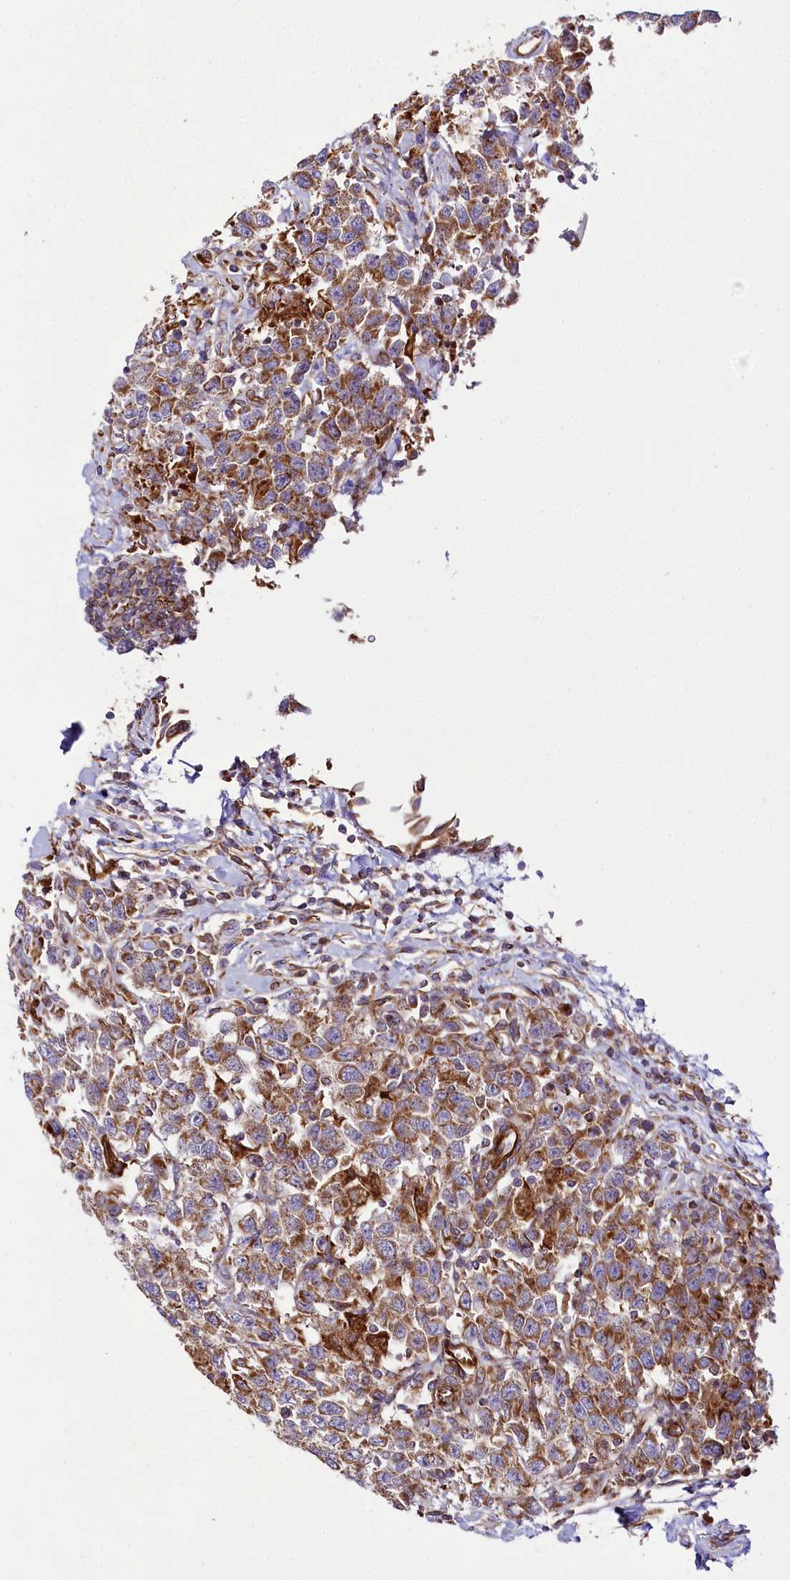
{"staining": {"intensity": "moderate", "quantity": ">75%", "location": "cytoplasmic/membranous"}, "tissue": "testis cancer", "cell_type": "Tumor cells", "image_type": "cancer", "snomed": [{"axis": "morphology", "description": "Seminoma, NOS"}, {"axis": "topography", "description": "Testis"}], "caption": "Protein analysis of testis cancer tissue shows moderate cytoplasmic/membranous expression in approximately >75% of tumor cells.", "gene": "THUMPD3", "patient": {"sex": "male", "age": 41}}